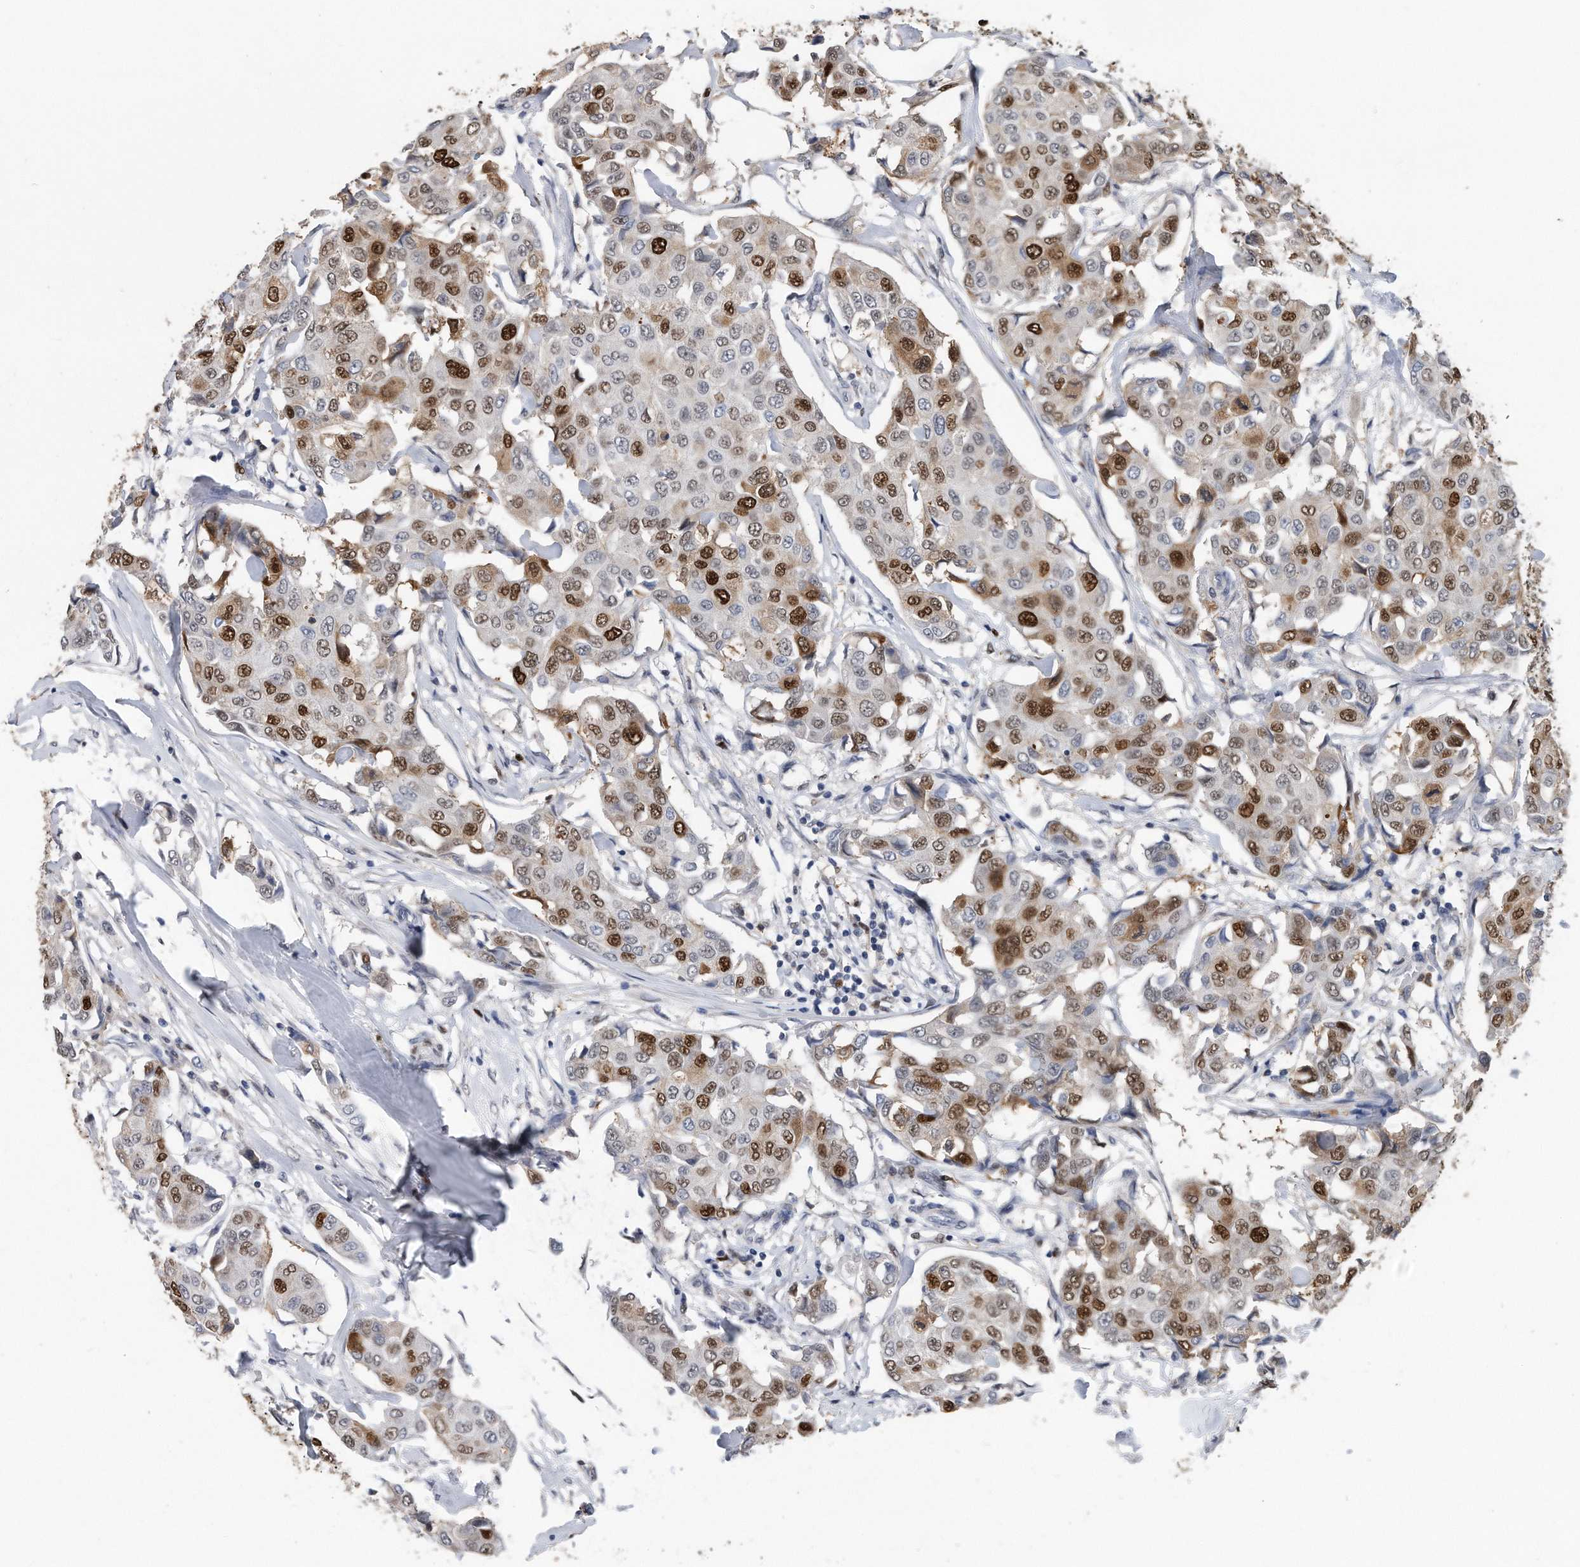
{"staining": {"intensity": "strong", "quantity": "25%-75%", "location": "nuclear"}, "tissue": "breast cancer", "cell_type": "Tumor cells", "image_type": "cancer", "snomed": [{"axis": "morphology", "description": "Duct carcinoma"}, {"axis": "topography", "description": "Breast"}], "caption": "Breast cancer (invasive ductal carcinoma) stained with IHC reveals strong nuclear expression in approximately 25%-75% of tumor cells.", "gene": "PCNA", "patient": {"sex": "female", "age": 80}}